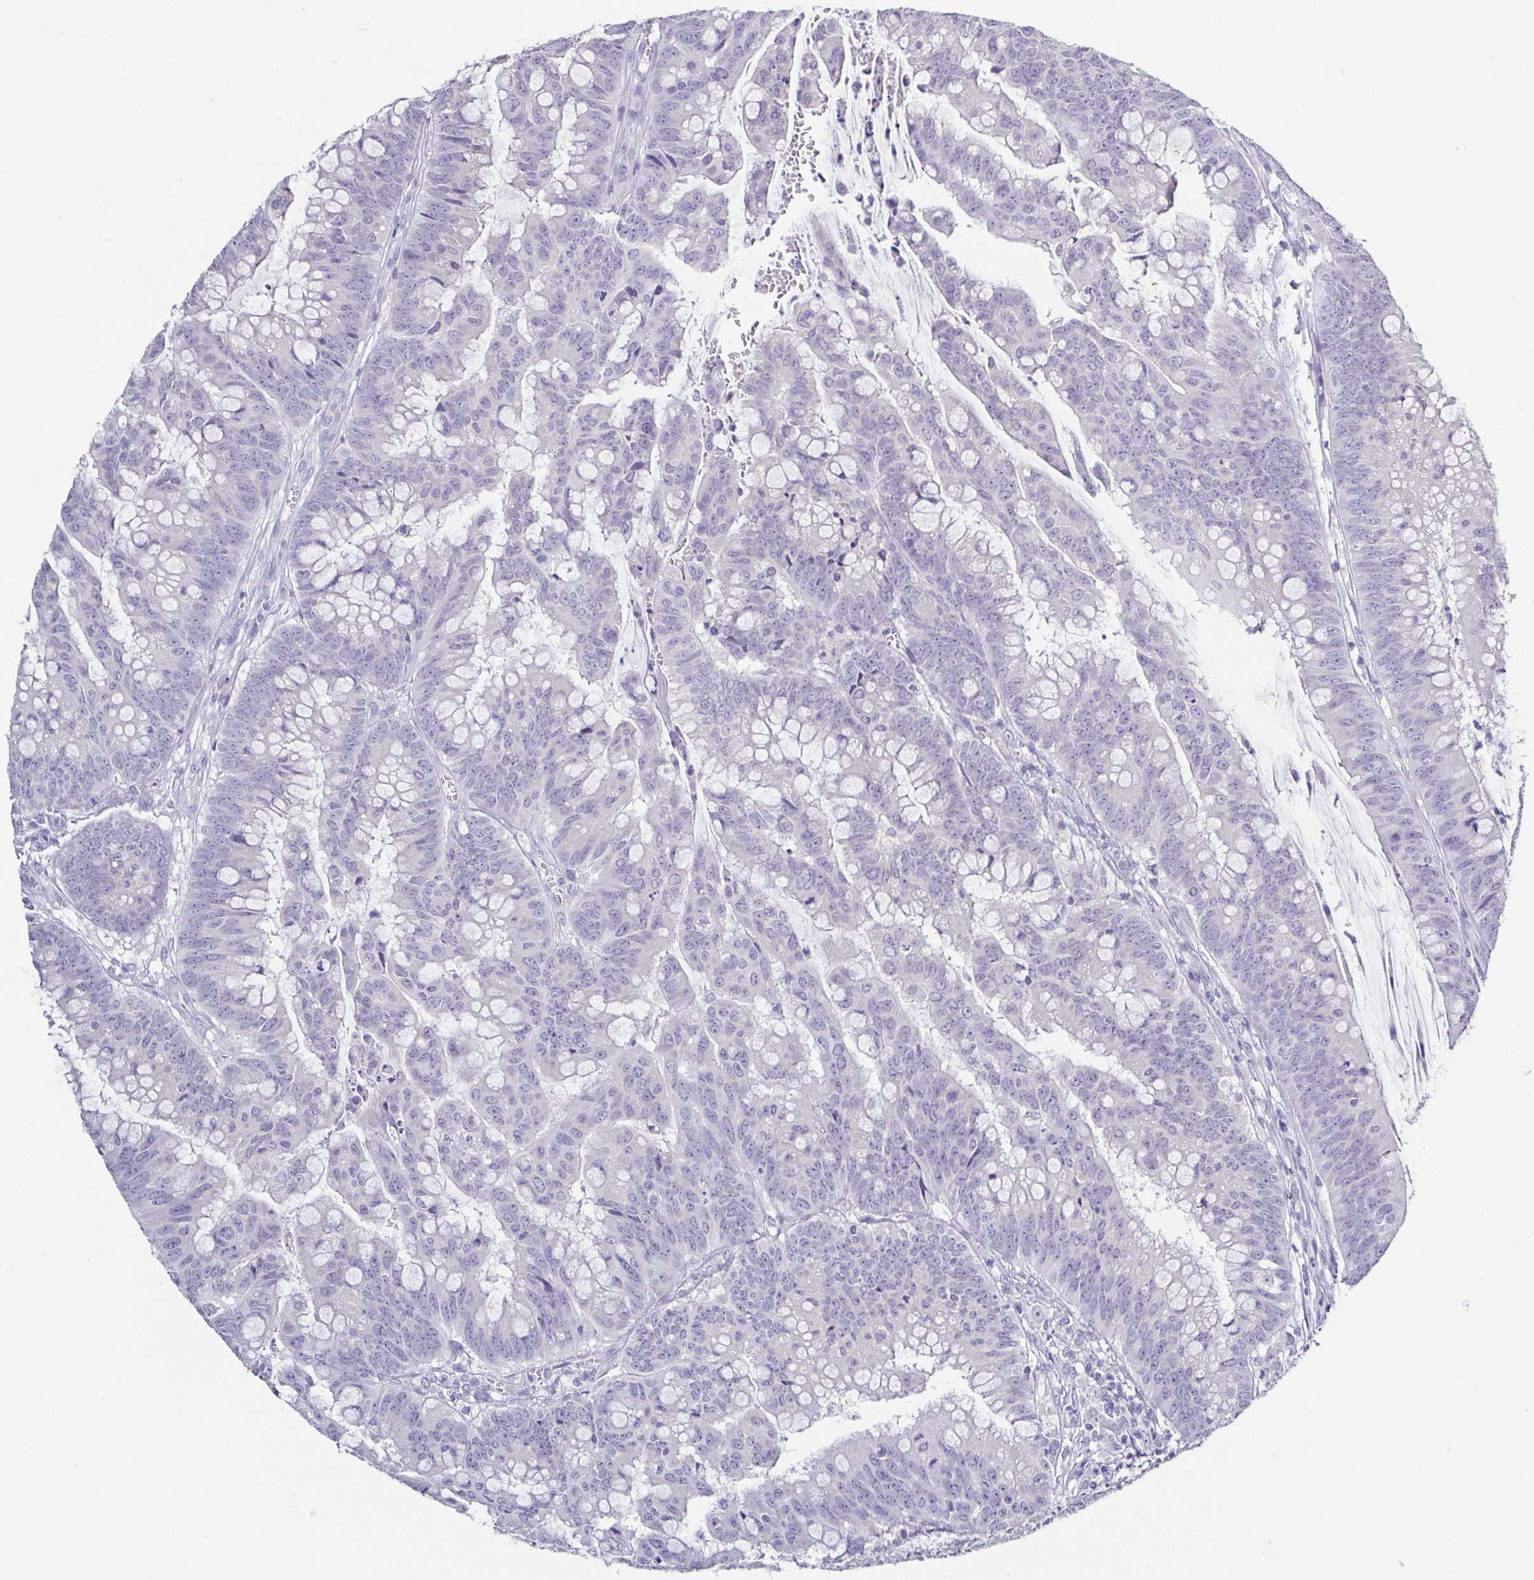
{"staining": {"intensity": "negative", "quantity": "none", "location": "none"}, "tissue": "colorectal cancer", "cell_type": "Tumor cells", "image_type": "cancer", "snomed": [{"axis": "morphology", "description": "Adenocarcinoma, NOS"}, {"axis": "topography", "description": "Colon"}], "caption": "IHC of colorectal cancer (adenocarcinoma) reveals no staining in tumor cells.", "gene": "RDH11", "patient": {"sex": "male", "age": 62}}